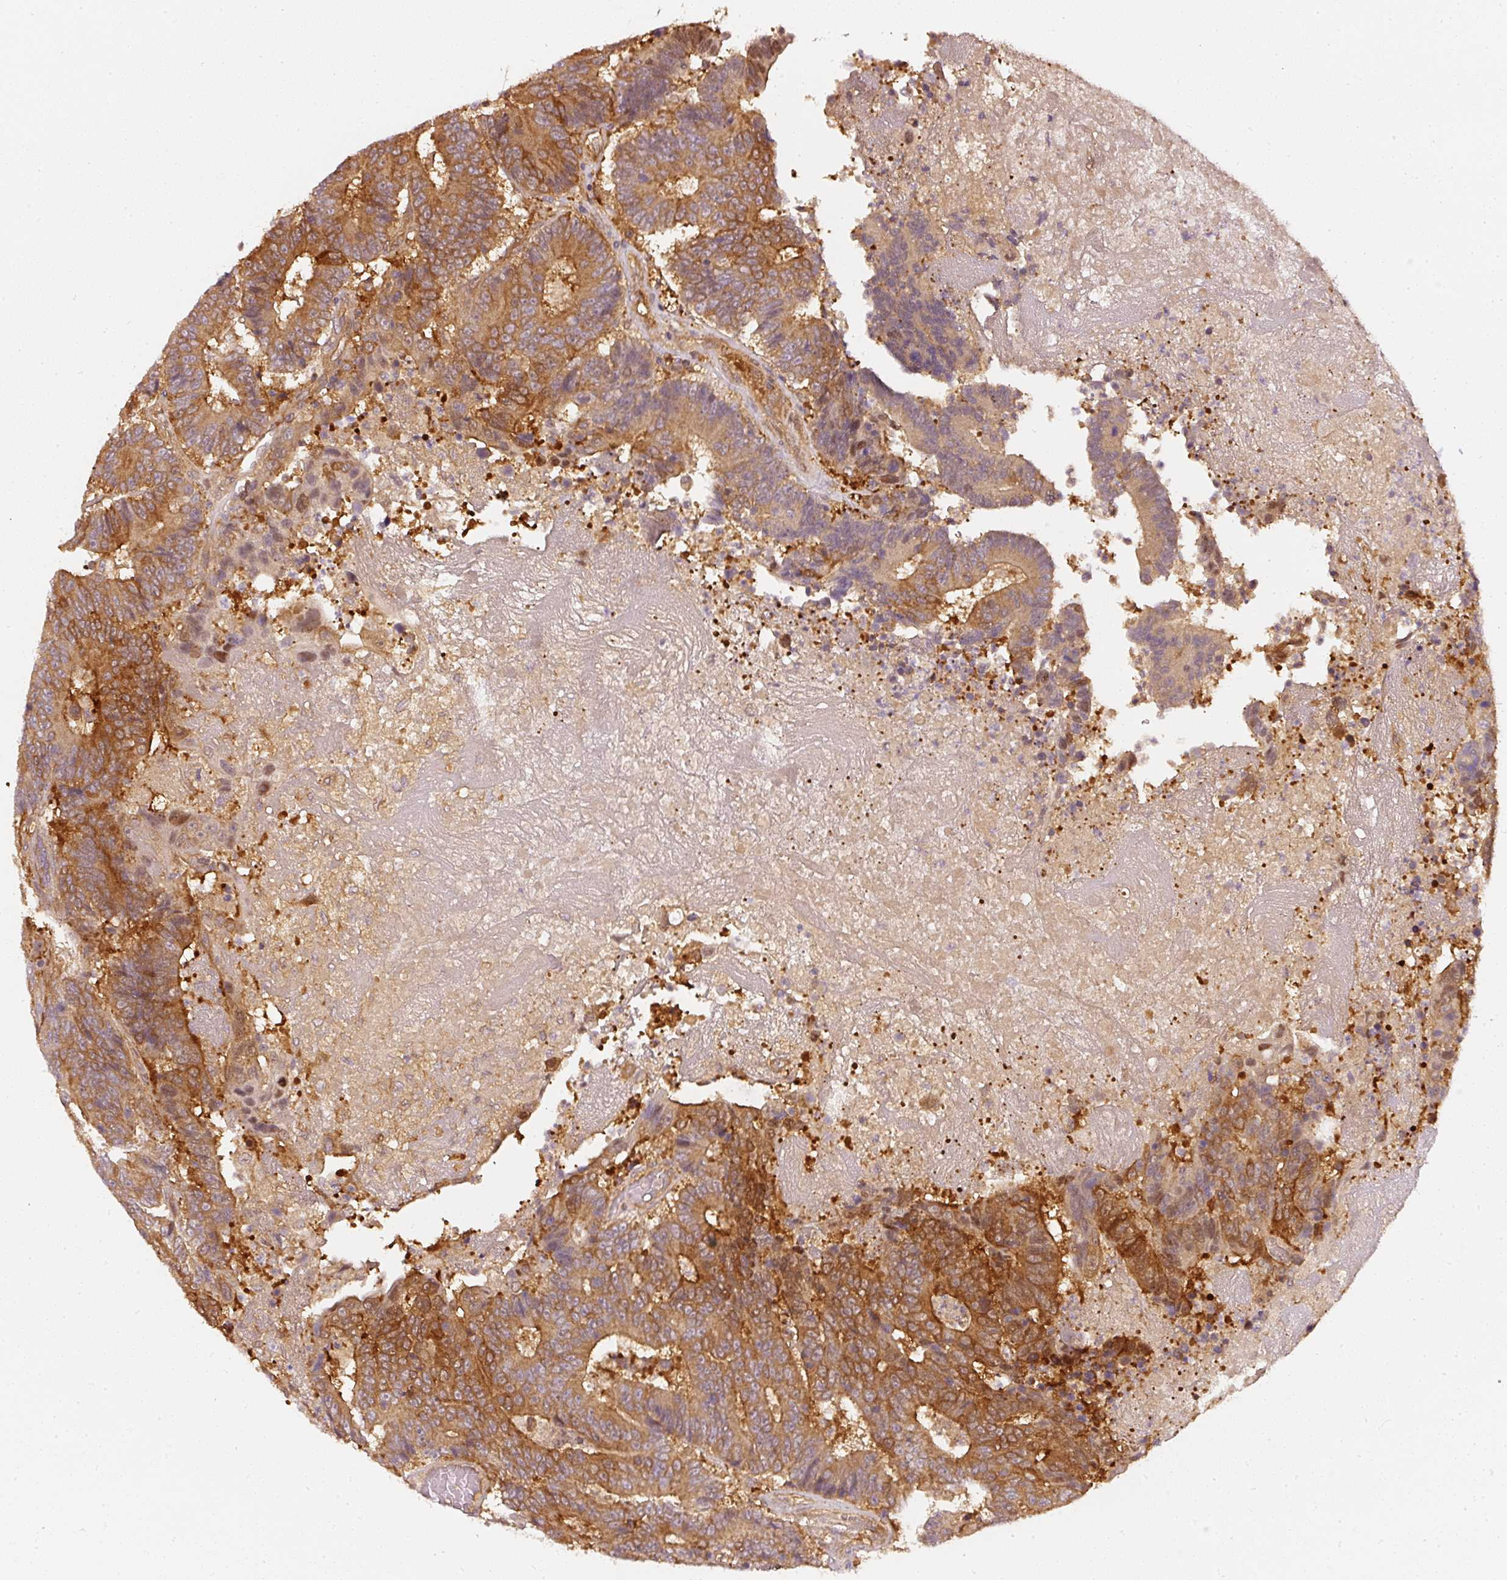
{"staining": {"intensity": "strong", "quantity": ">75%", "location": "cytoplasmic/membranous"}, "tissue": "colorectal cancer", "cell_type": "Tumor cells", "image_type": "cancer", "snomed": [{"axis": "morphology", "description": "Adenocarcinoma, NOS"}, {"axis": "topography", "description": "Colon"}], "caption": "Tumor cells display high levels of strong cytoplasmic/membranous staining in about >75% of cells in human colorectal adenocarcinoma. (DAB (3,3'-diaminobenzidine) = brown stain, brightfield microscopy at high magnification).", "gene": "ASMTL", "patient": {"sex": "male", "age": 83}}